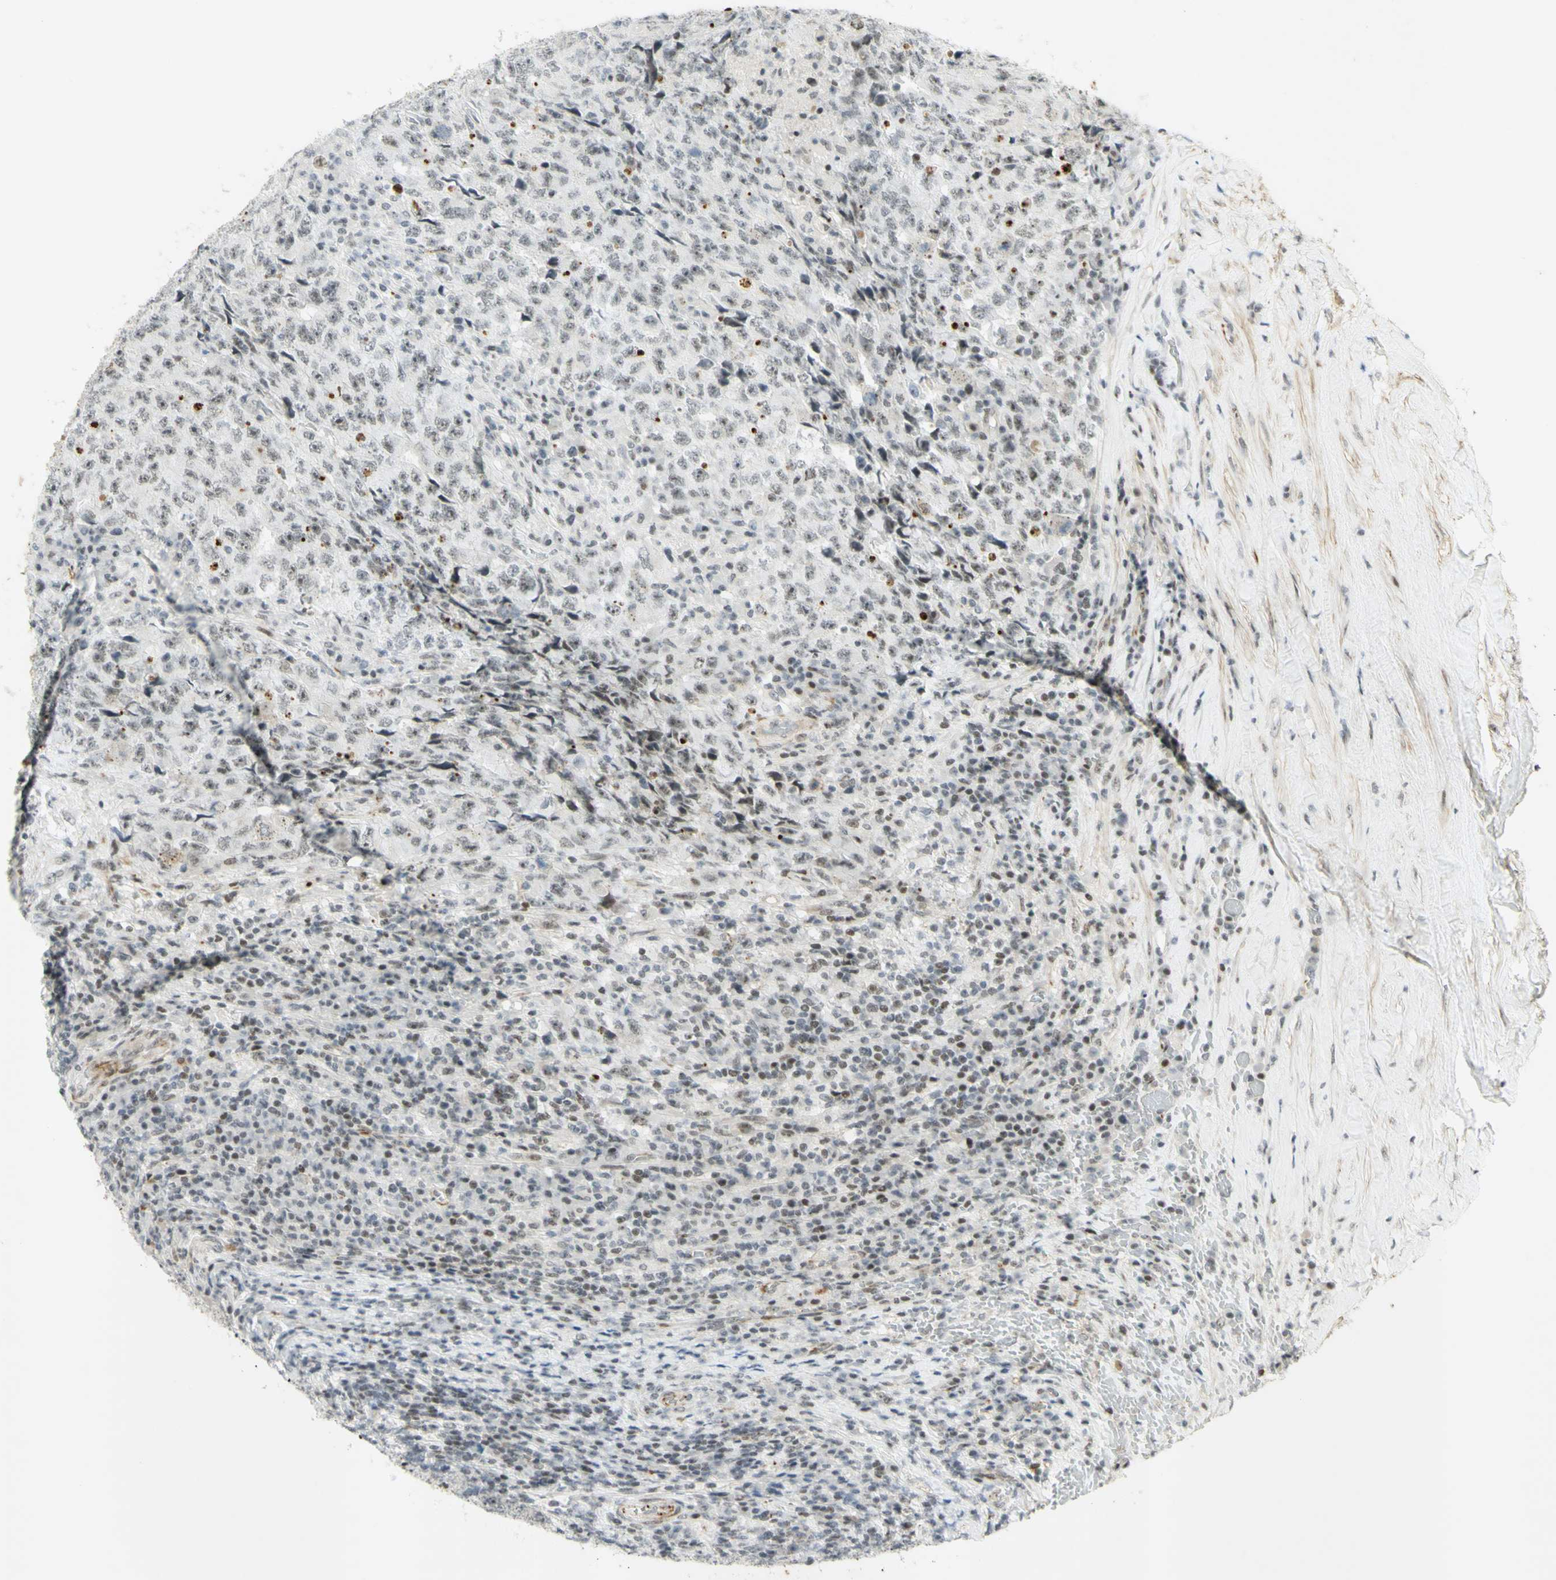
{"staining": {"intensity": "moderate", "quantity": ">75%", "location": "nuclear"}, "tissue": "testis cancer", "cell_type": "Tumor cells", "image_type": "cancer", "snomed": [{"axis": "morphology", "description": "Necrosis, NOS"}, {"axis": "morphology", "description": "Carcinoma, Embryonal, NOS"}, {"axis": "topography", "description": "Testis"}], "caption": "About >75% of tumor cells in human testis cancer display moderate nuclear protein positivity as visualized by brown immunohistochemical staining.", "gene": "IRF1", "patient": {"sex": "male", "age": 19}}